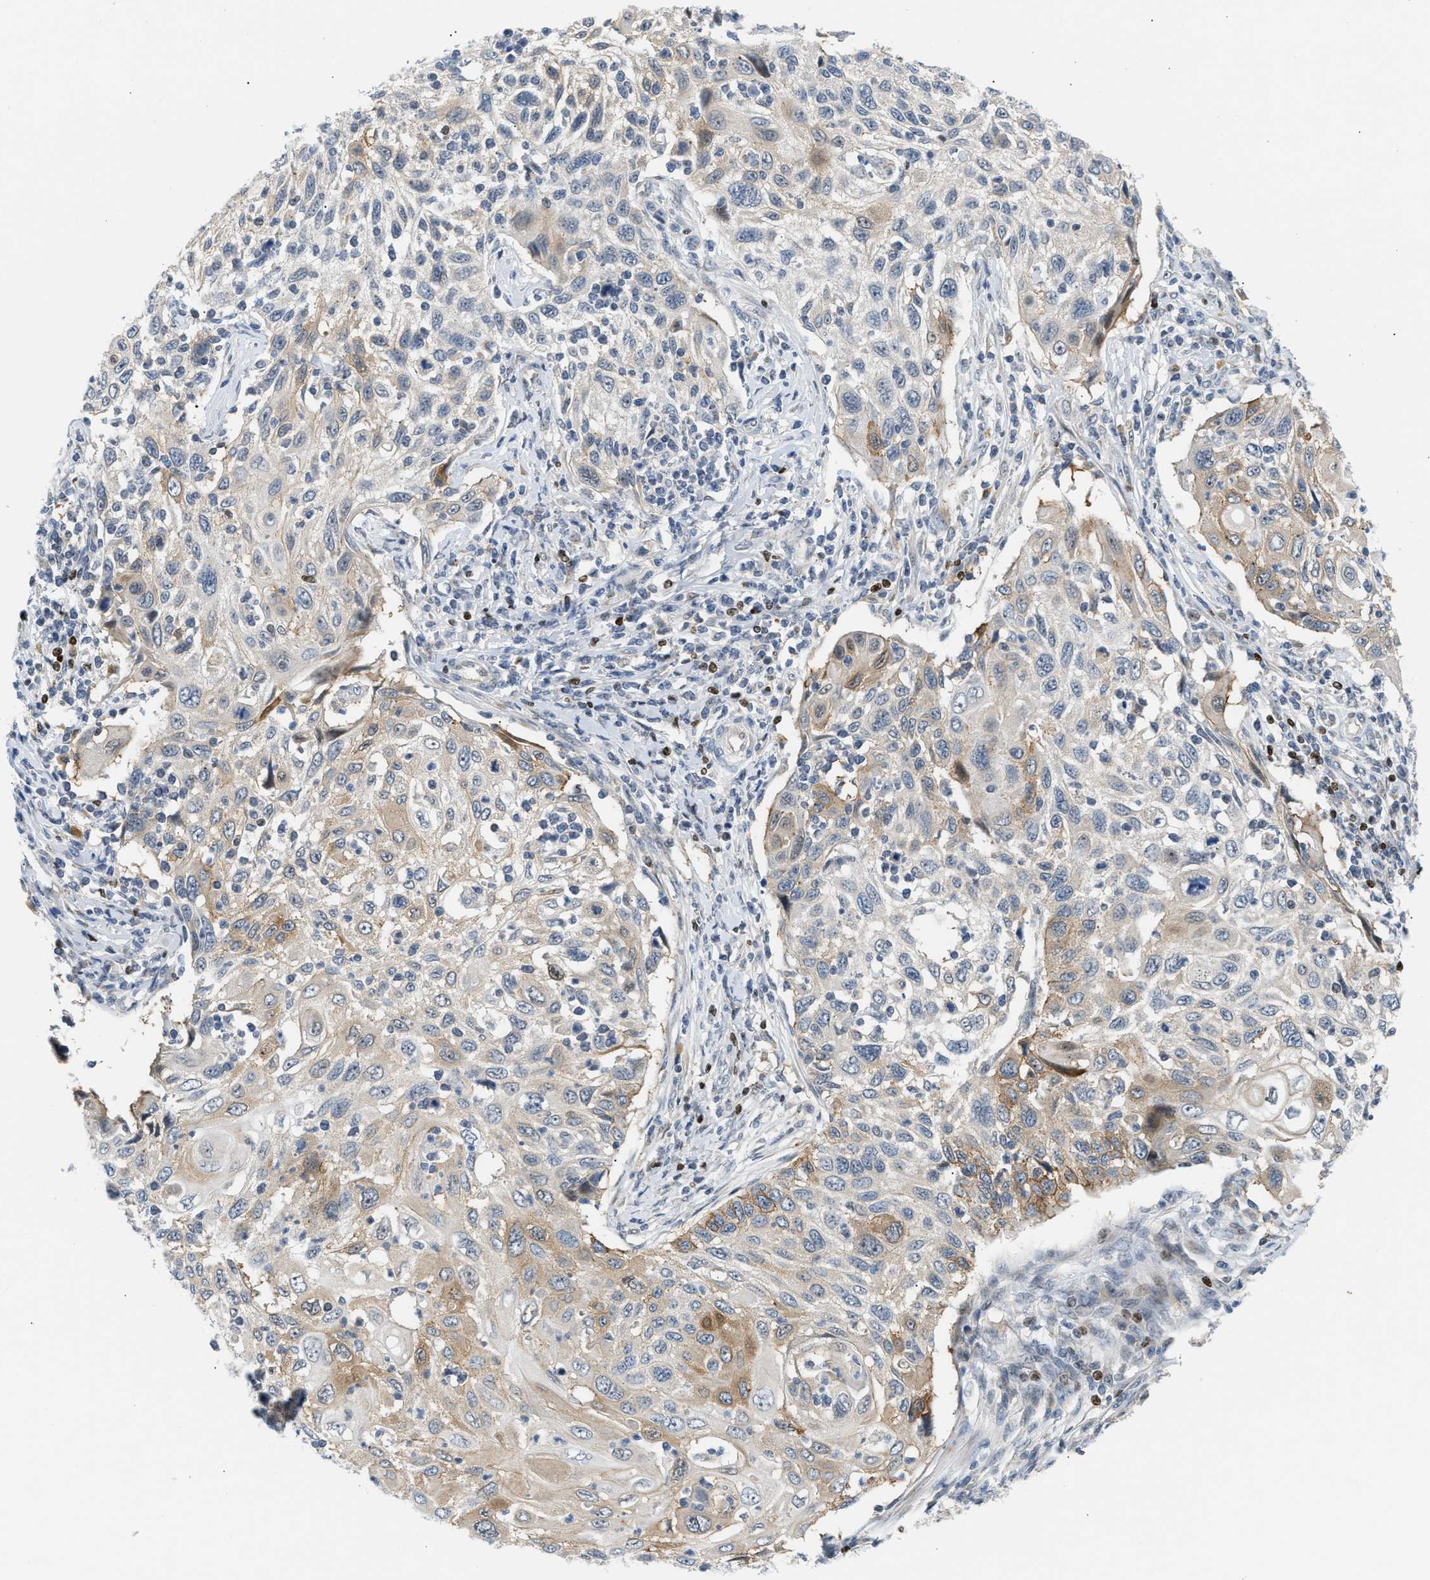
{"staining": {"intensity": "moderate", "quantity": "<25%", "location": "cytoplasmic/membranous"}, "tissue": "cervical cancer", "cell_type": "Tumor cells", "image_type": "cancer", "snomed": [{"axis": "morphology", "description": "Squamous cell carcinoma, NOS"}, {"axis": "topography", "description": "Cervix"}], "caption": "DAB (3,3'-diaminobenzidine) immunohistochemical staining of cervical cancer exhibits moderate cytoplasmic/membranous protein staining in approximately <25% of tumor cells.", "gene": "NPS", "patient": {"sex": "female", "age": 70}}